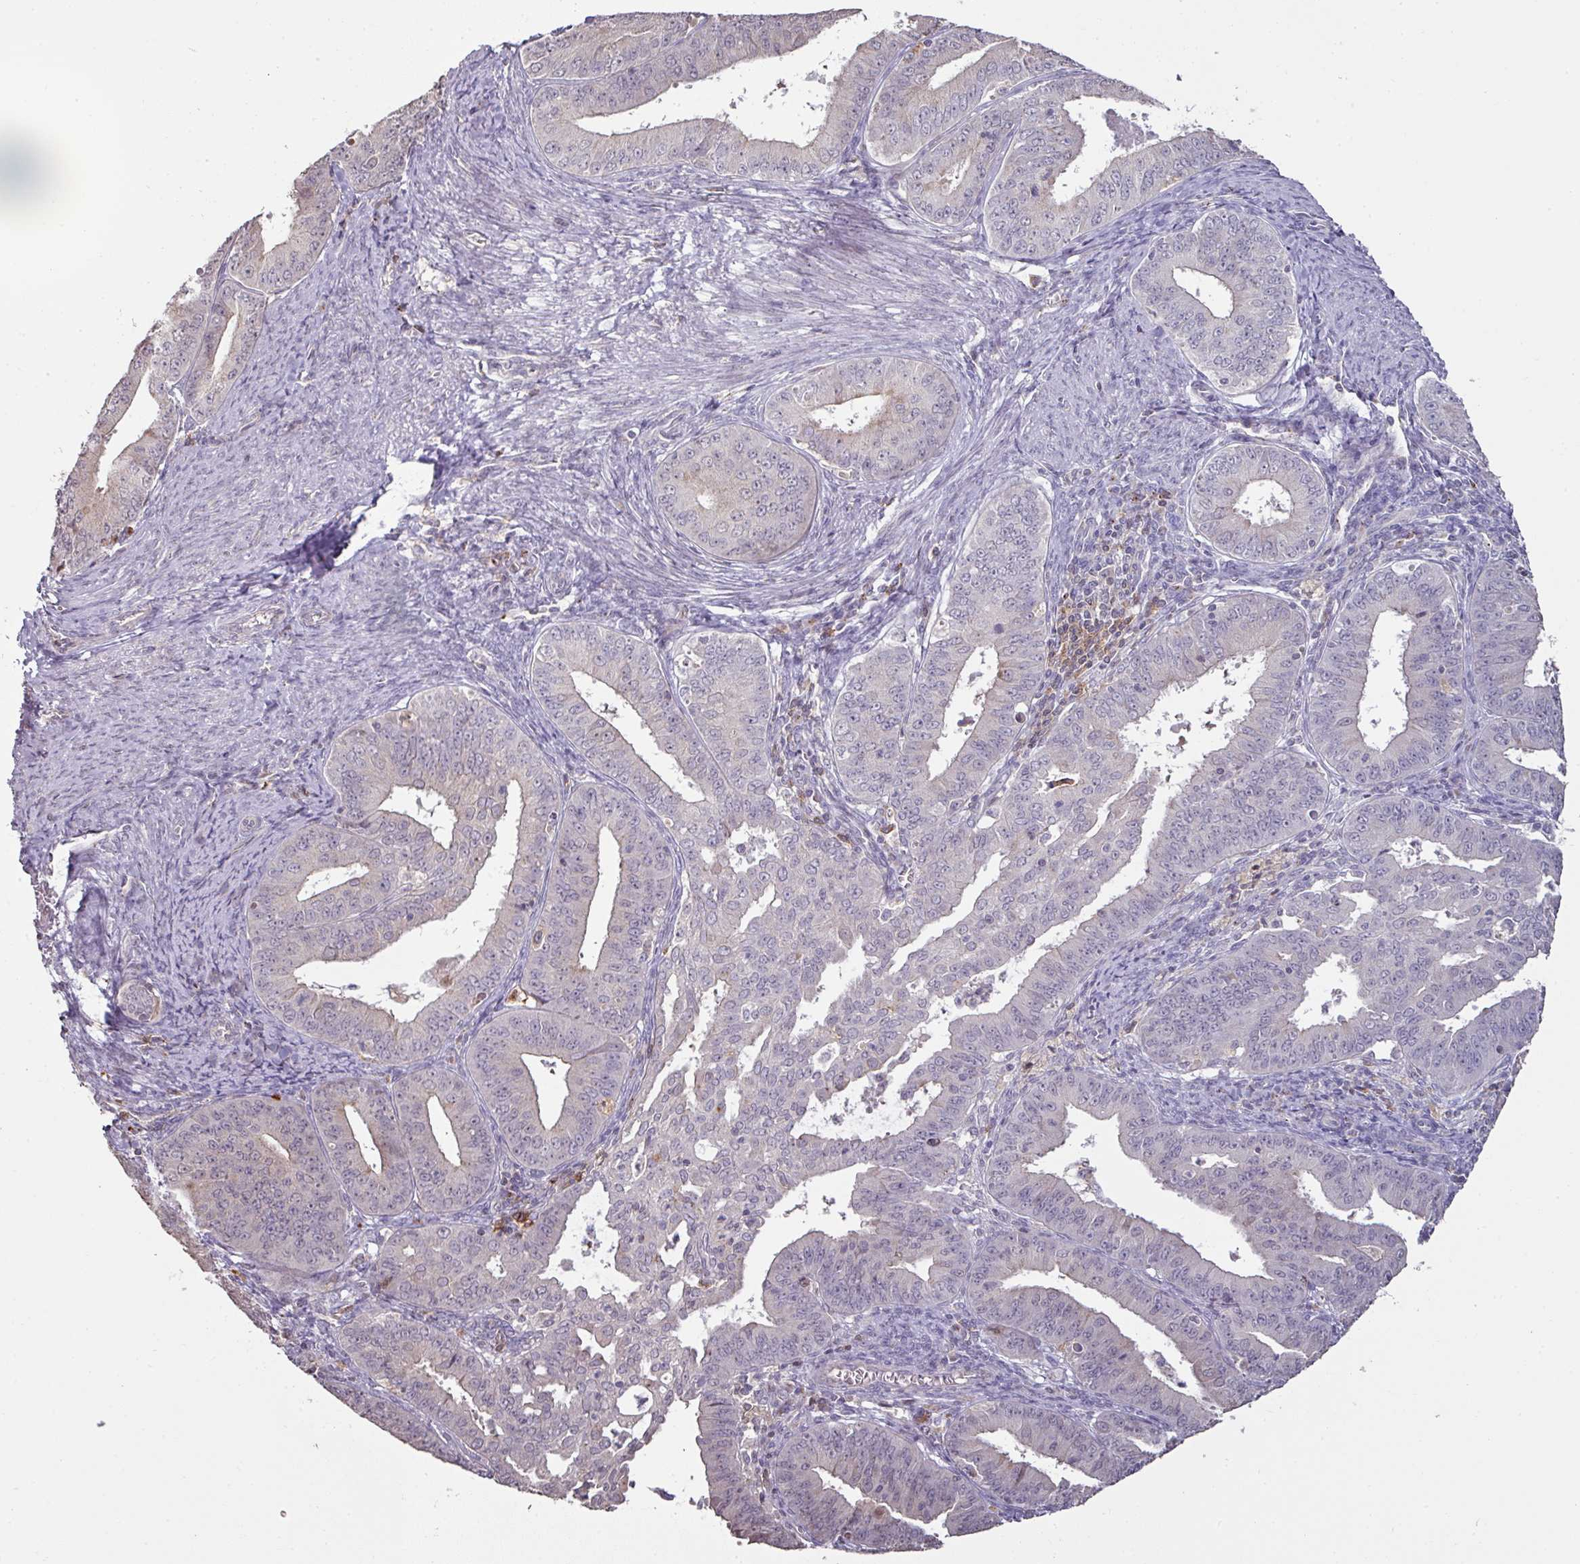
{"staining": {"intensity": "negative", "quantity": "none", "location": "none"}, "tissue": "endometrial cancer", "cell_type": "Tumor cells", "image_type": "cancer", "snomed": [{"axis": "morphology", "description": "Adenocarcinoma, NOS"}, {"axis": "topography", "description": "Endometrium"}], "caption": "Adenocarcinoma (endometrial) stained for a protein using IHC exhibits no positivity tumor cells.", "gene": "CXCR5", "patient": {"sex": "female", "age": 73}}